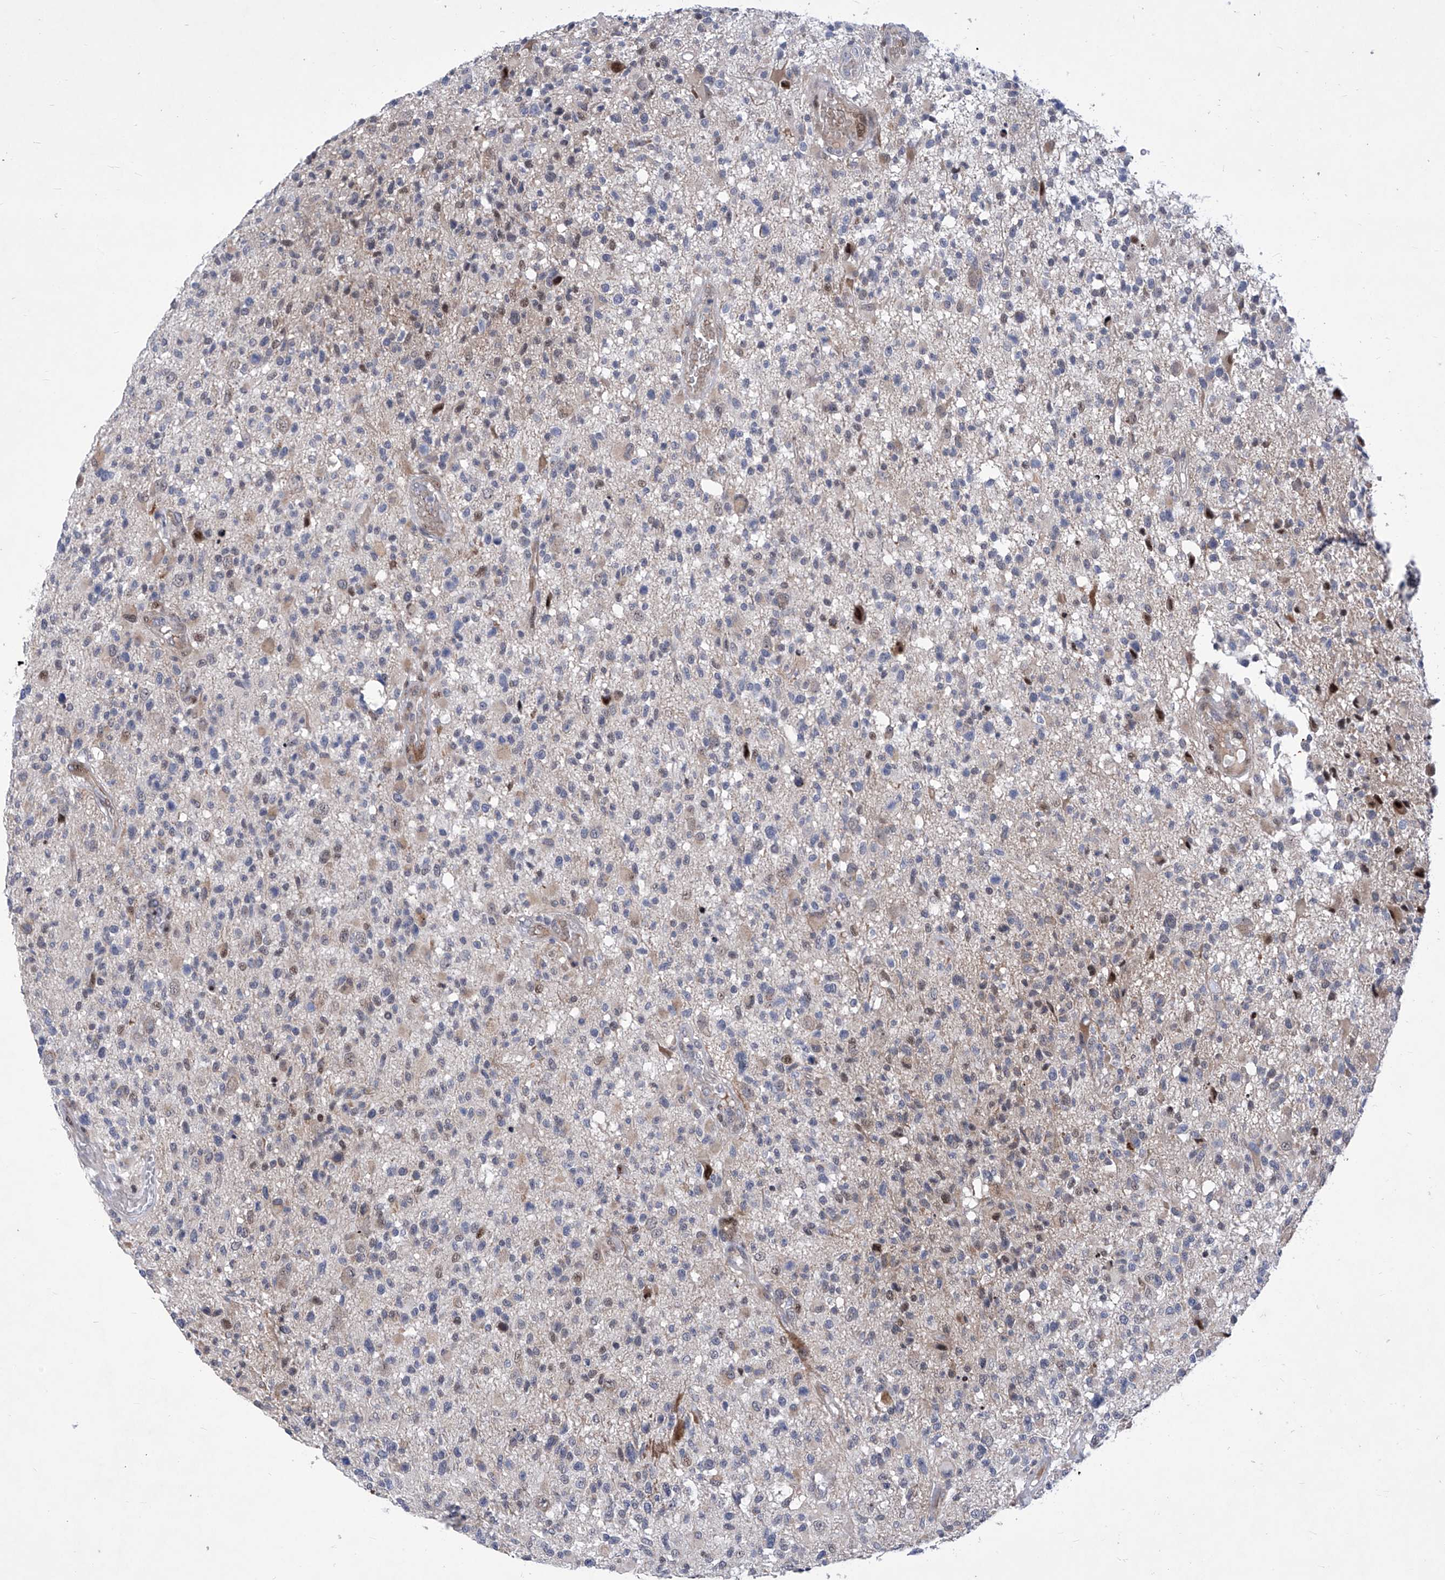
{"staining": {"intensity": "negative", "quantity": "none", "location": "none"}, "tissue": "glioma", "cell_type": "Tumor cells", "image_type": "cancer", "snomed": [{"axis": "morphology", "description": "Glioma, malignant, High grade"}, {"axis": "morphology", "description": "Glioblastoma, NOS"}, {"axis": "topography", "description": "Brain"}], "caption": "Human glioma stained for a protein using immunohistochemistry (IHC) shows no staining in tumor cells.", "gene": "NUFIP1", "patient": {"sex": "male", "age": 60}}